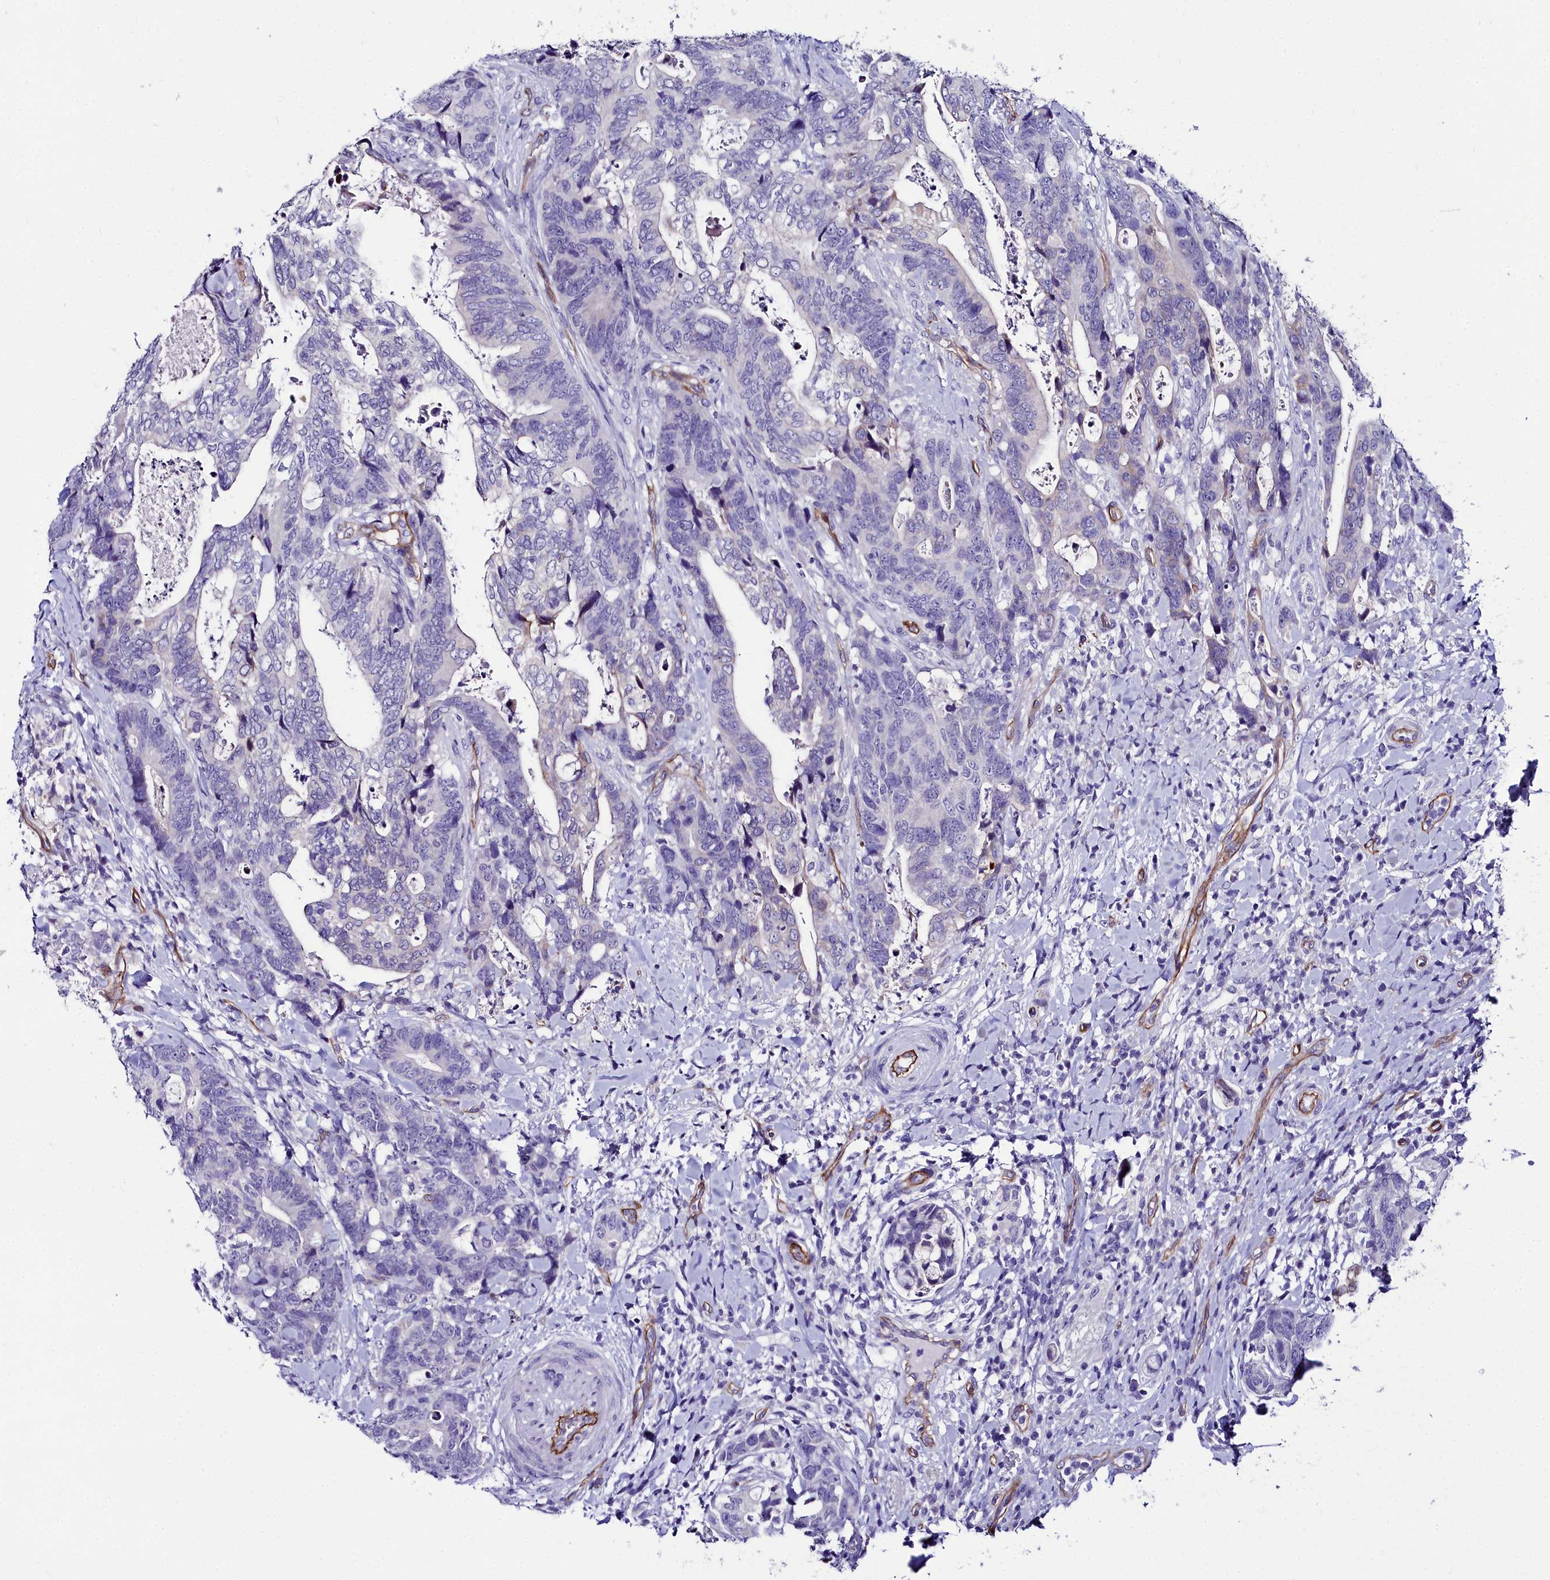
{"staining": {"intensity": "negative", "quantity": "none", "location": "none"}, "tissue": "colorectal cancer", "cell_type": "Tumor cells", "image_type": "cancer", "snomed": [{"axis": "morphology", "description": "Adenocarcinoma, NOS"}, {"axis": "topography", "description": "Colon"}], "caption": "Tumor cells are negative for protein expression in human colorectal cancer.", "gene": "CYP4F11", "patient": {"sex": "female", "age": 82}}